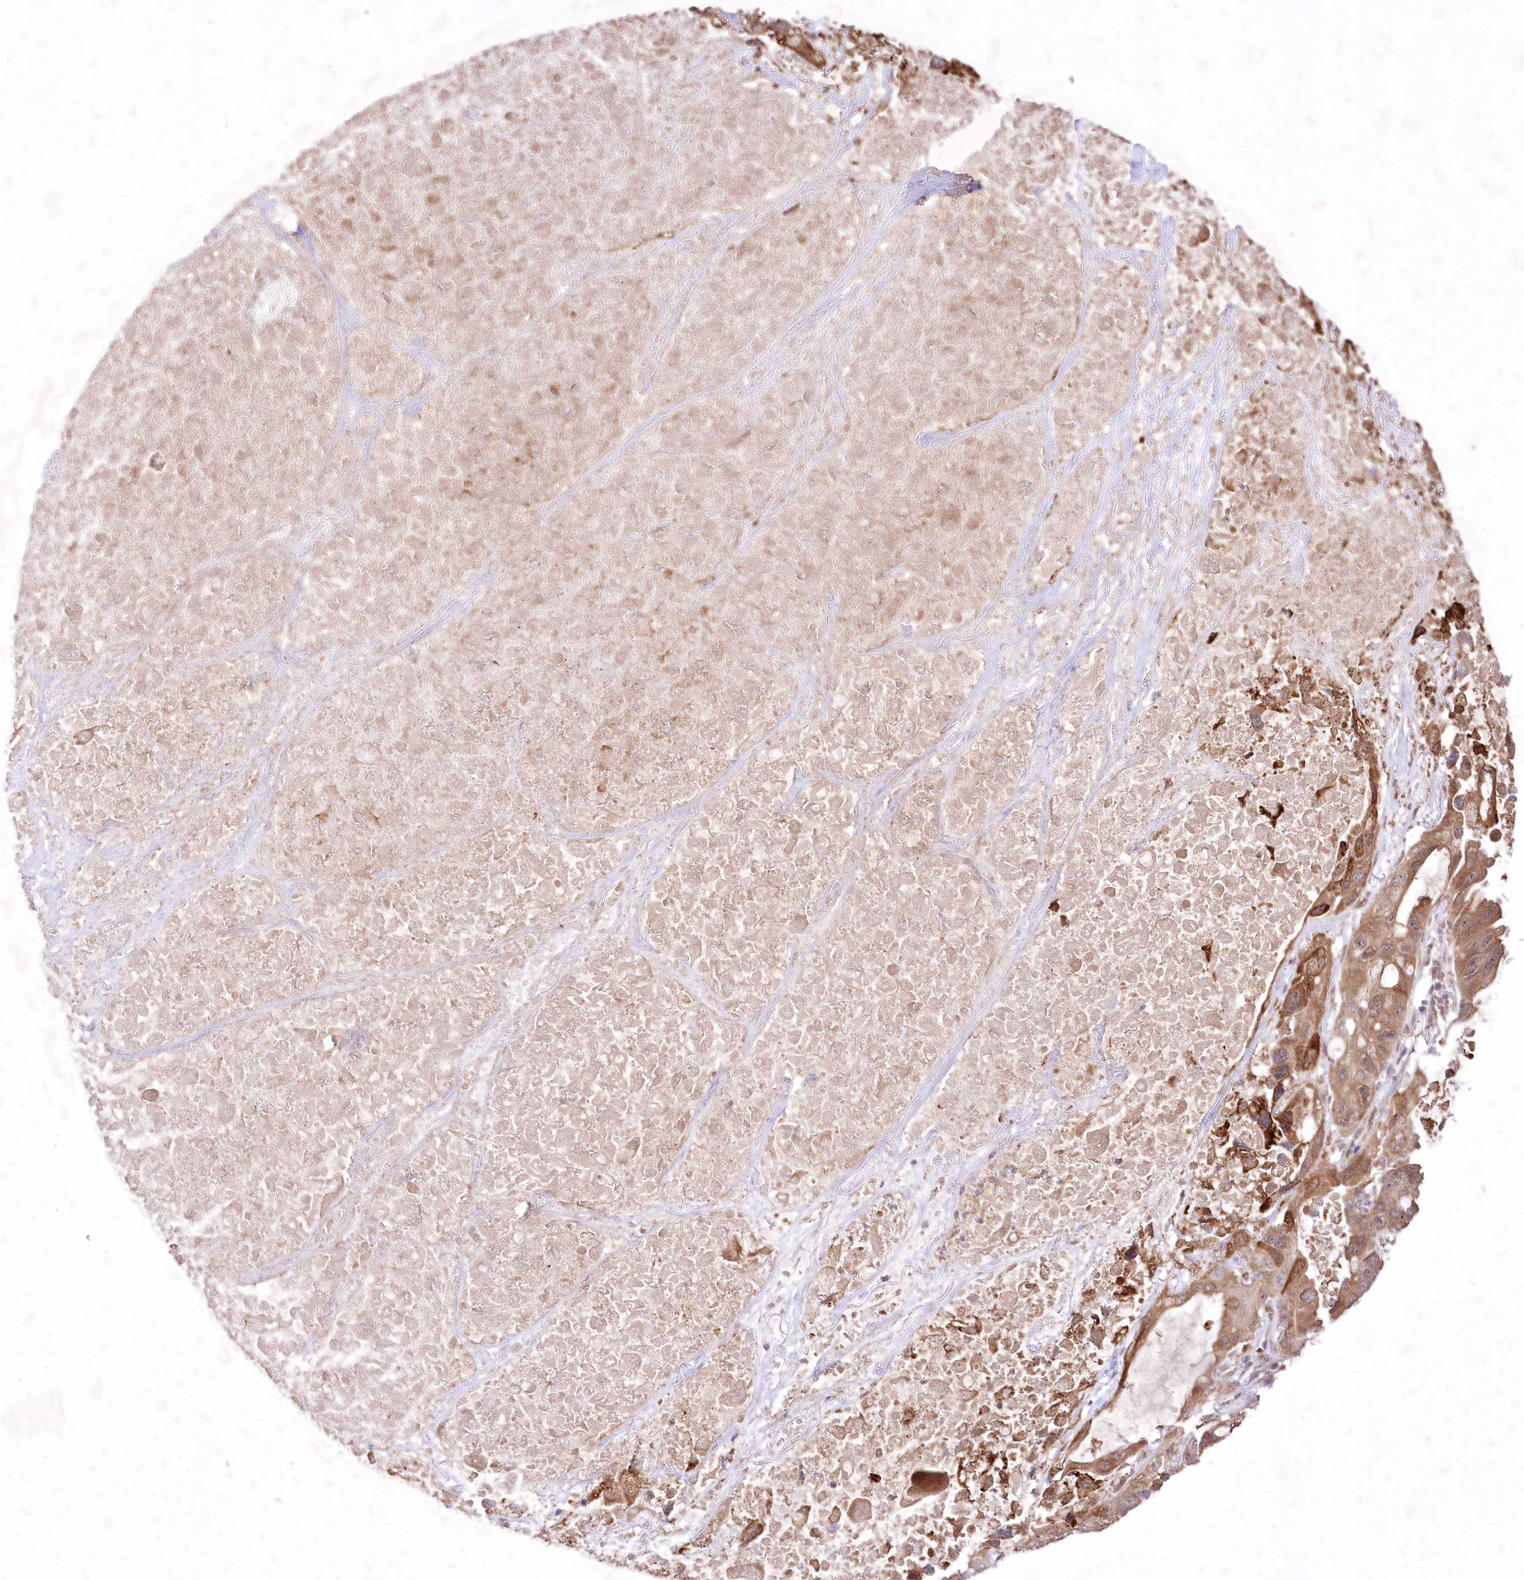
{"staining": {"intensity": "moderate", "quantity": ">75%", "location": "cytoplasmic/membranous"}, "tissue": "lung cancer", "cell_type": "Tumor cells", "image_type": "cancer", "snomed": [{"axis": "morphology", "description": "Squamous cell carcinoma, NOS"}, {"axis": "topography", "description": "Lung"}], "caption": "High-power microscopy captured an immunohistochemistry histopathology image of lung cancer (squamous cell carcinoma), revealing moderate cytoplasmic/membranous expression in about >75% of tumor cells. The staining is performed using DAB (3,3'-diaminobenzidine) brown chromogen to label protein expression. The nuclei are counter-stained blue using hematoxylin.", "gene": "HELT", "patient": {"sex": "female", "age": 73}}